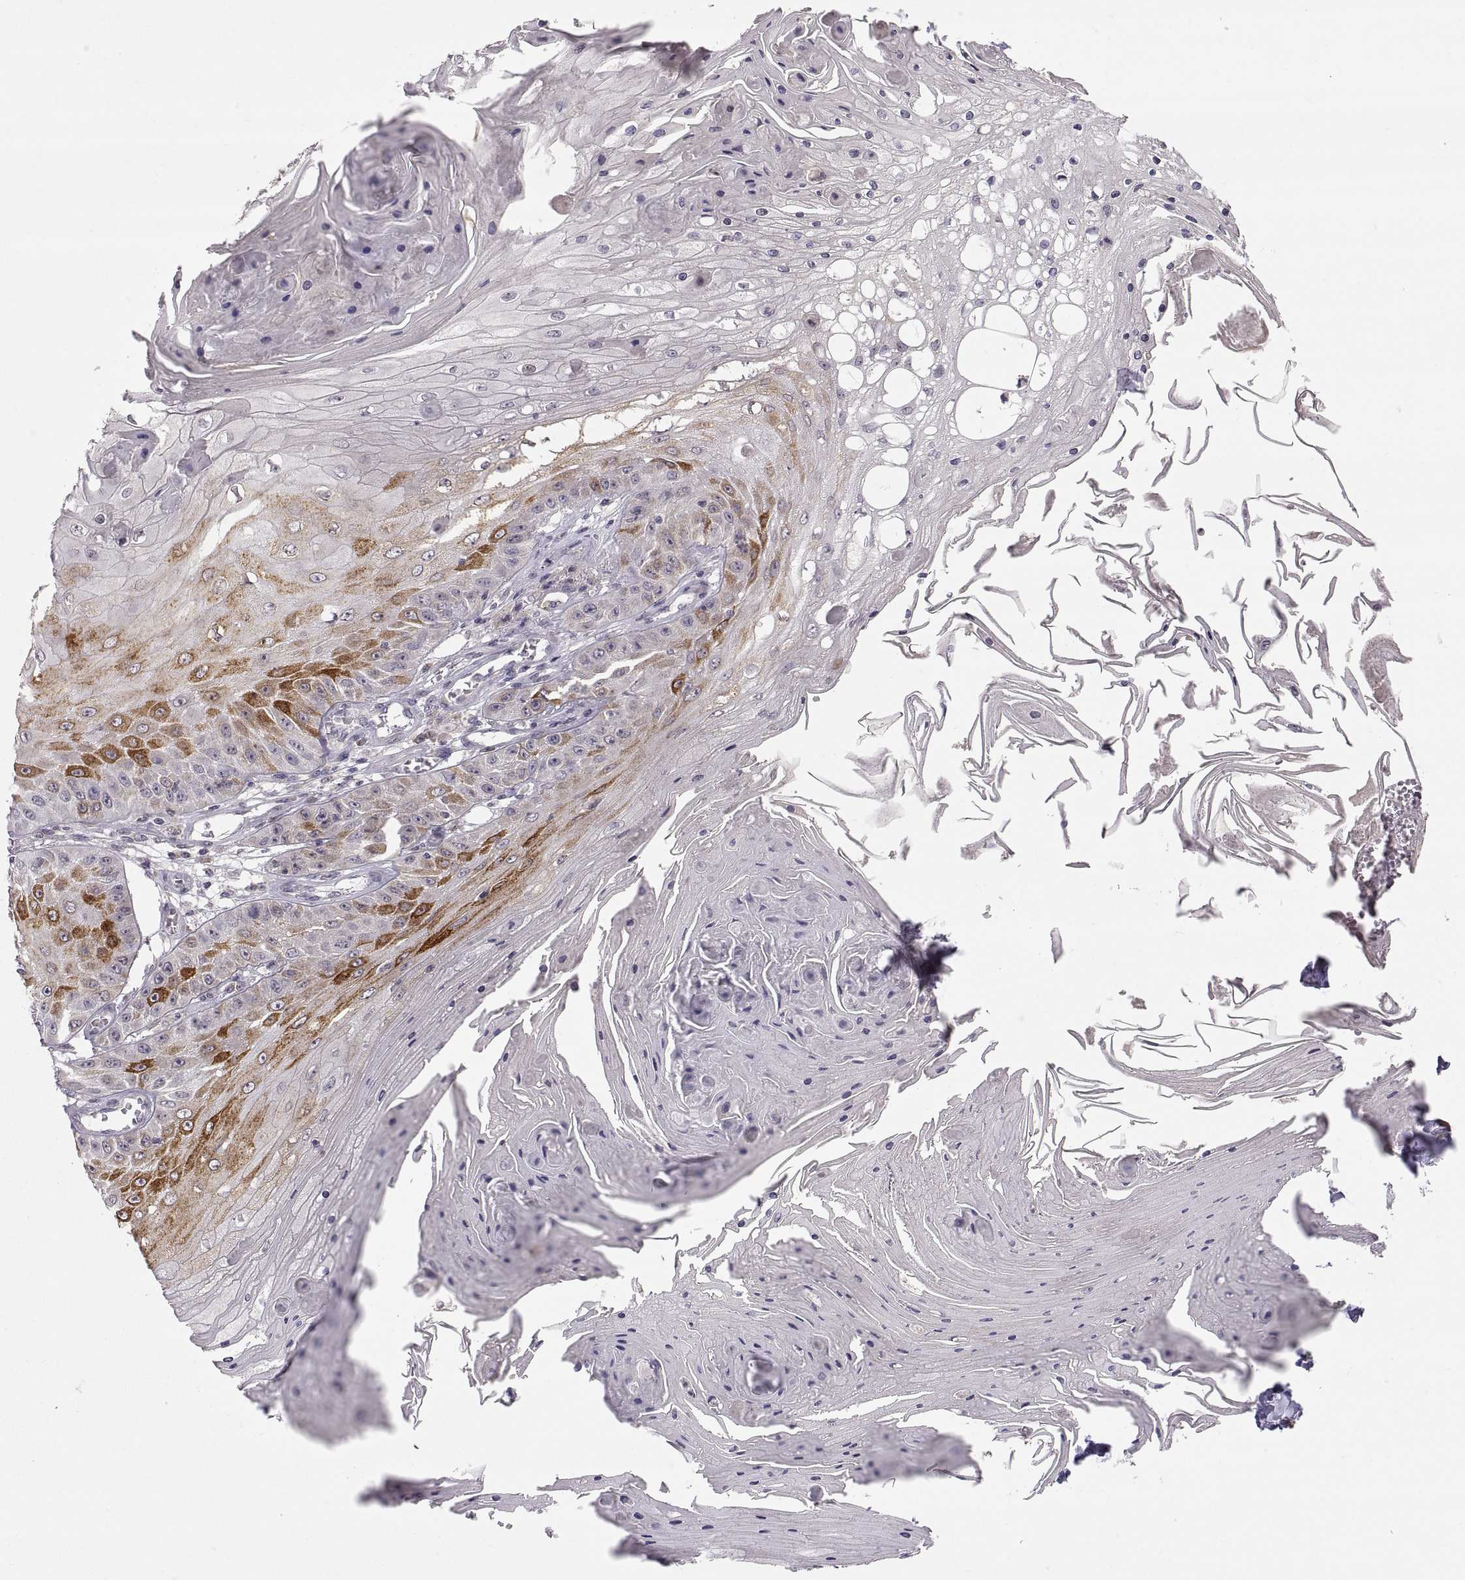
{"staining": {"intensity": "strong", "quantity": "<25%", "location": "cytoplasmic/membranous"}, "tissue": "skin cancer", "cell_type": "Tumor cells", "image_type": "cancer", "snomed": [{"axis": "morphology", "description": "Squamous cell carcinoma, NOS"}, {"axis": "topography", "description": "Skin"}], "caption": "Protein analysis of skin cancer (squamous cell carcinoma) tissue demonstrates strong cytoplasmic/membranous expression in about <25% of tumor cells.", "gene": "HMGCR", "patient": {"sex": "male", "age": 70}}